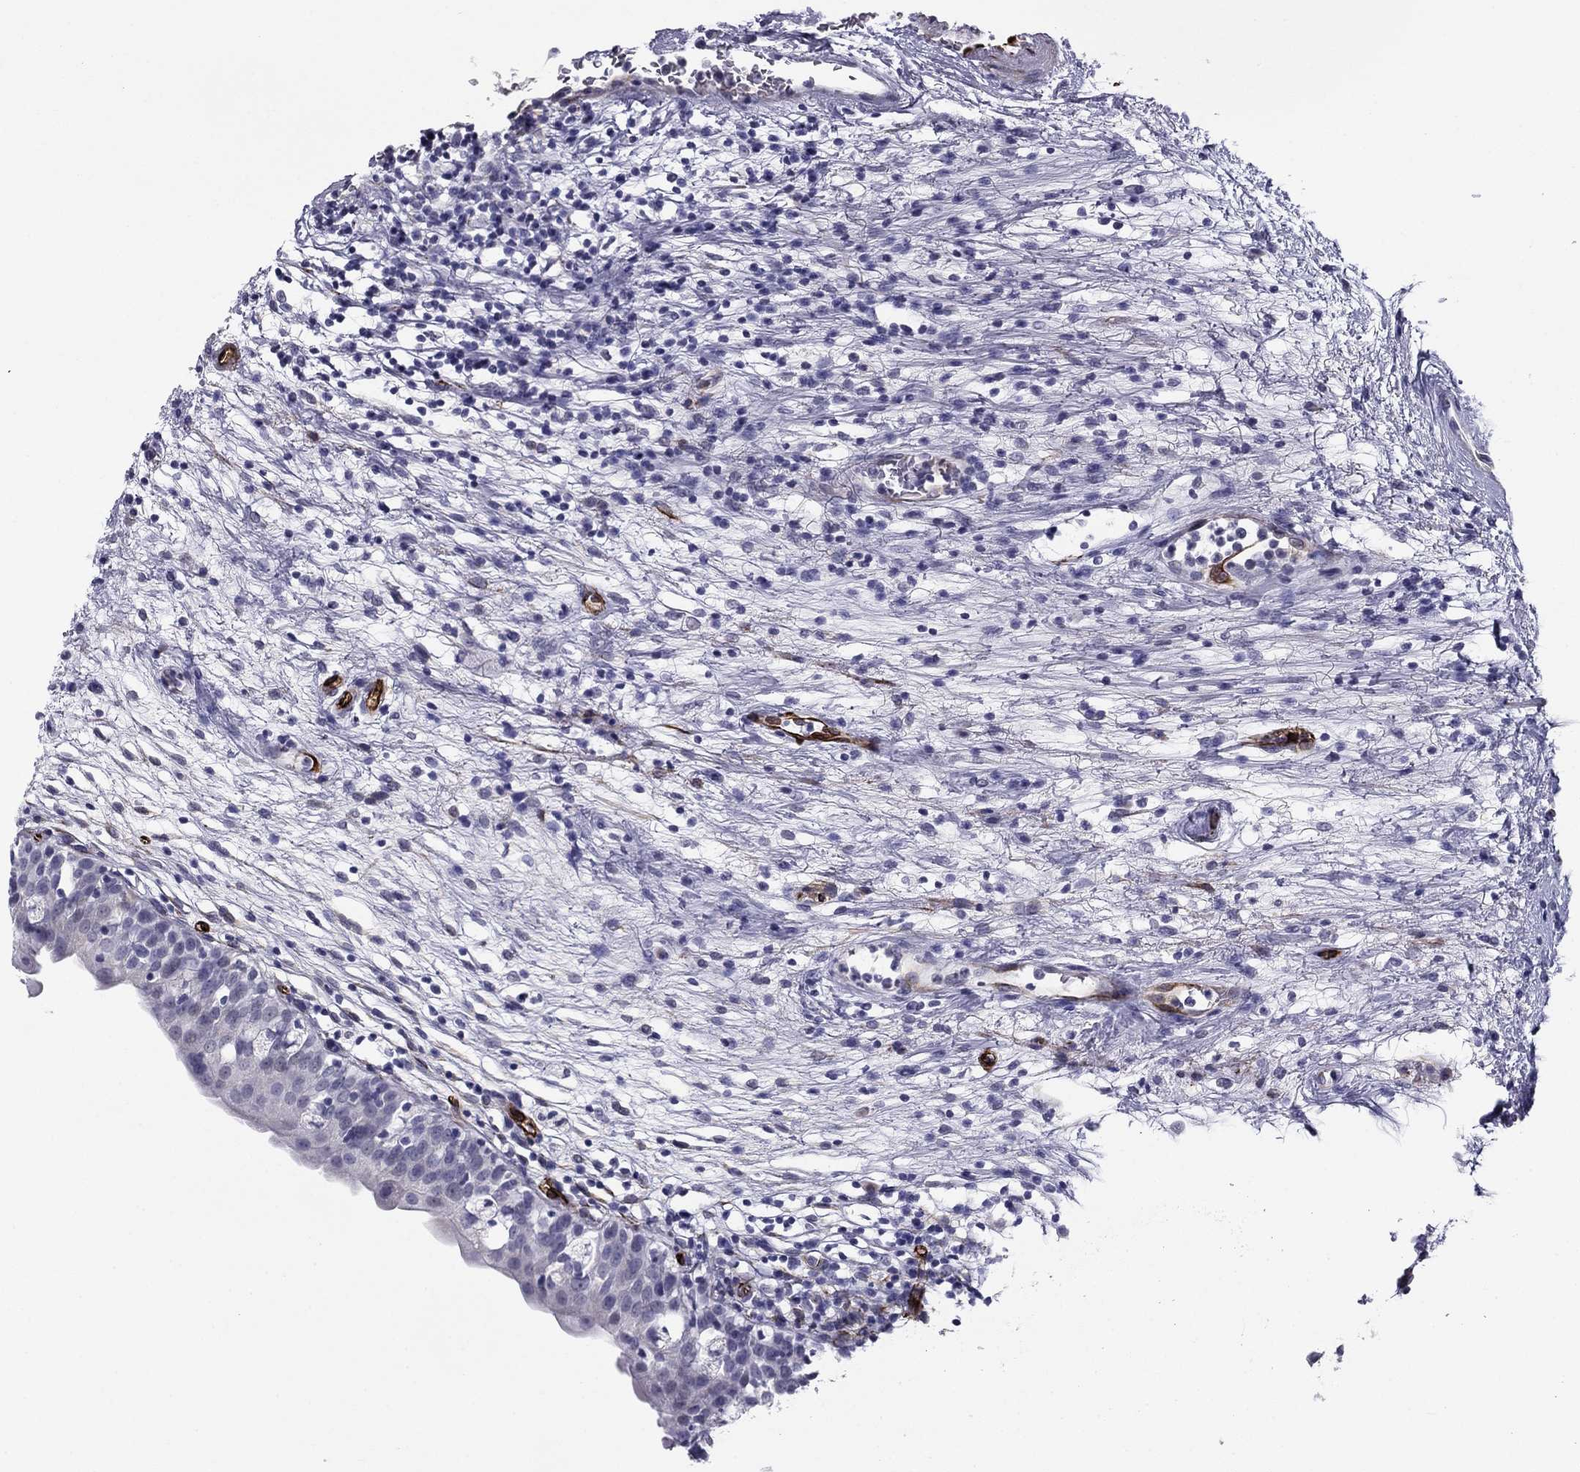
{"staining": {"intensity": "negative", "quantity": "none", "location": "none"}, "tissue": "urinary bladder", "cell_type": "Urothelial cells", "image_type": "normal", "snomed": [{"axis": "morphology", "description": "Normal tissue, NOS"}, {"axis": "topography", "description": "Urinary bladder"}], "caption": "The photomicrograph displays no staining of urothelial cells in normal urinary bladder. The staining was performed using DAB to visualize the protein expression in brown, while the nuclei were stained in blue with hematoxylin (Magnification: 20x).", "gene": "ANKS4B", "patient": {"sex": "male", "age": 76}}